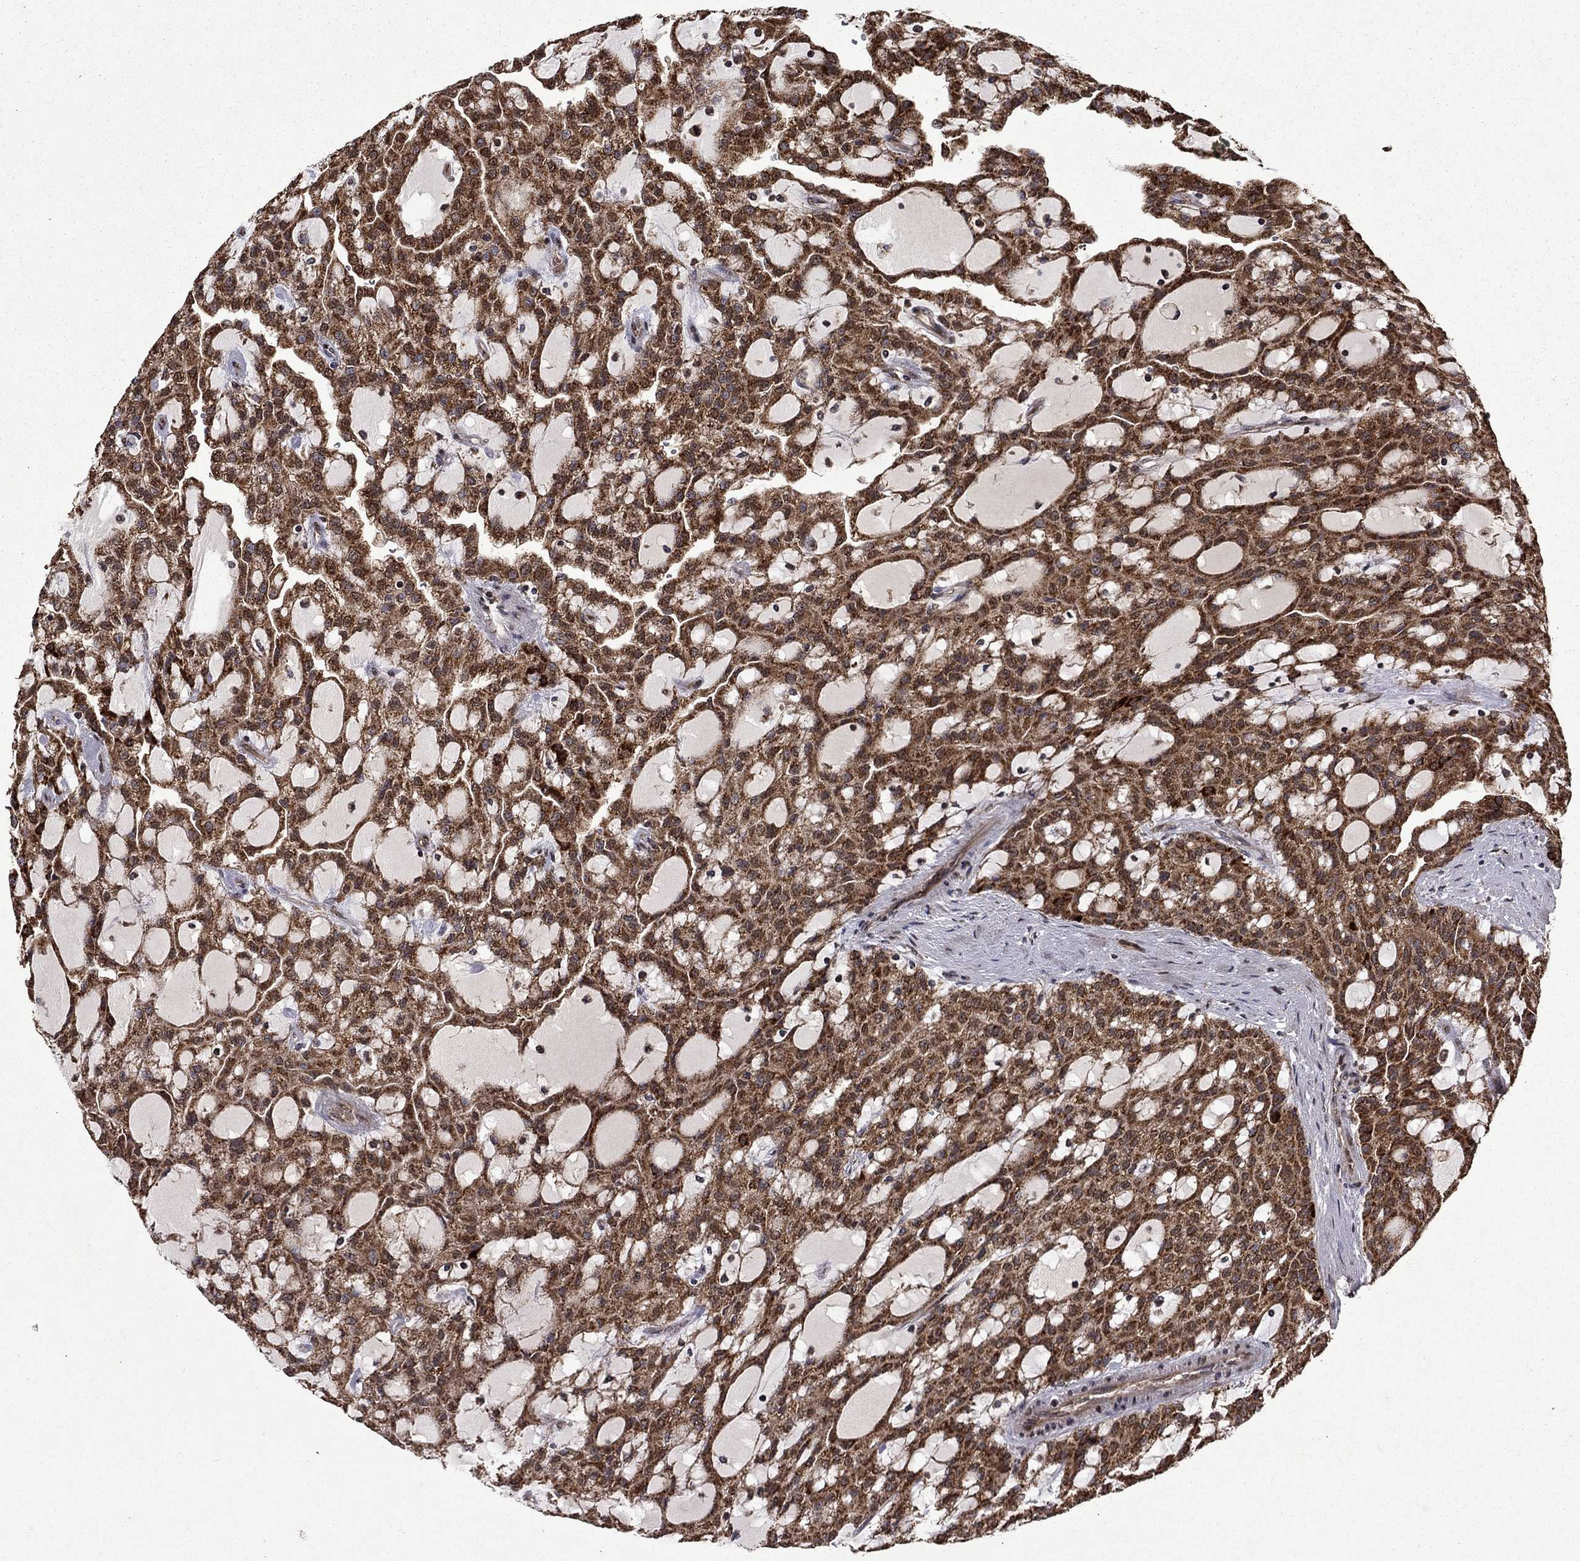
{"staining": {"intensity": "strong", "quantity": ">75%", "location": "cytoplasmic/membranous"}, "tissue": "renal cancer", "cell_type": "Tumor cells", "image_type": "cancer", "snomed": [{"axis": "morphology", "description": "Adenocarcinoma, NOS"}, {"axis": "topography", "description": "Kidney"}], "caption": "Human adenocarcinoma (renal) stained for a protein (brown) shows strong cytoplasmic/membranous positive expression in approximately >75% of tumor cells.", "gene": "ITM2B", "patient": {"sex": "male", "age": 63}}